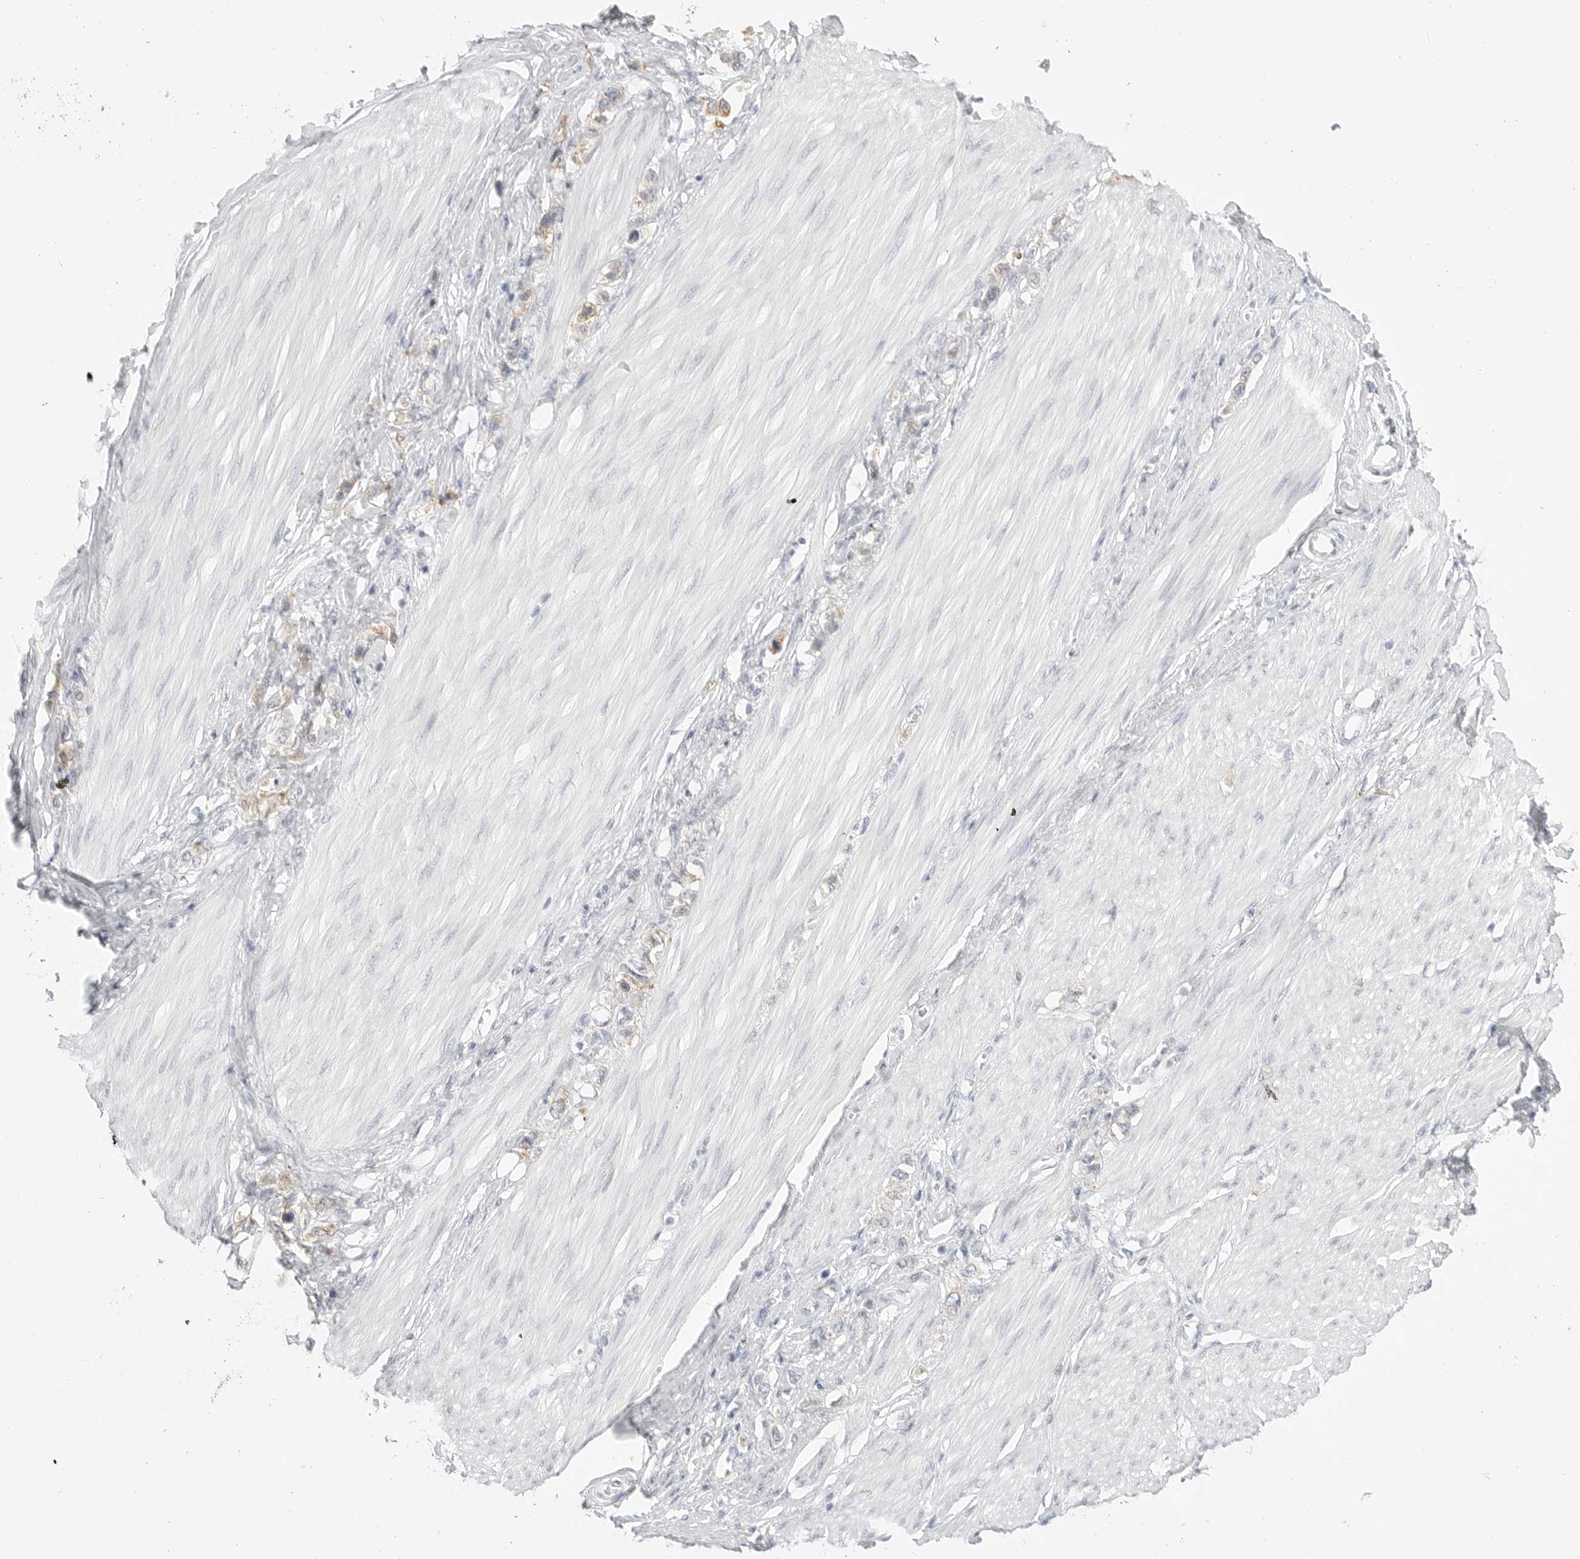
{"staining": {"intensity": "negative", "quantity": "none", "location": "none"}, "tissue": "stomach cancer", "cell_type": "Tumor cells", "image_type": "cancer", "snomed": [{"axis": "morphology", "description": "Adenocarcinoma, NOS"}, {"axis": "topography", "description": "Stomach"}], "caption": "This is an immunohistochemistry photomicrograph of human stomach cancer (adenocarcinoma). There is no expression in tumor cells.", "gene": "THEM4", "patient": {"sex": "female", "age": 65}}